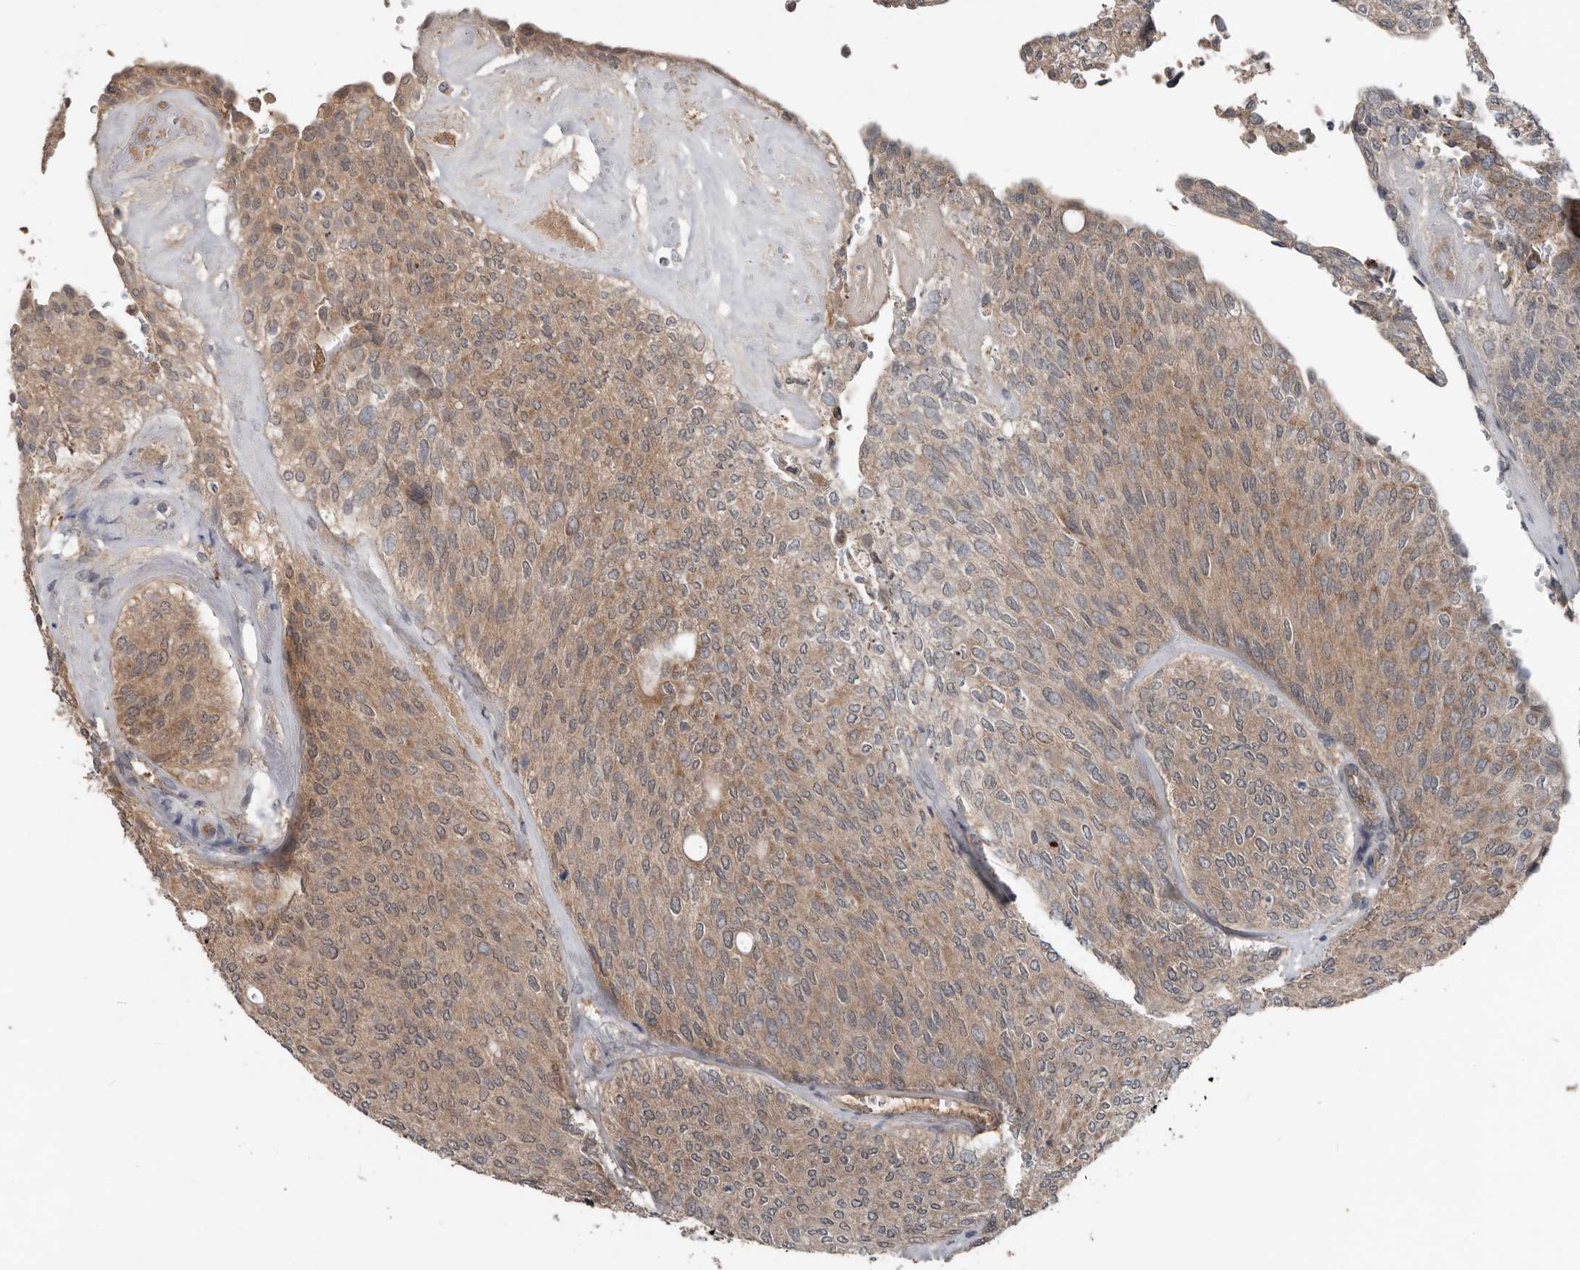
{"staining": {"intensity": "moderate", "quantity": ">75%", "location": "cytoplasmic/membranous"}, "tissue": "urothelial cancer", "cell_type": "Tumor cells", "image_type": "cancer", "snomed": [{"axis": "morphology", "description": "Urothelial carcinoma, Low grade"}, {"axis": "topography", "description": "Urinary bladder"}], "caption": "High-power microscopy captured an immunohistochemistry (IHC) photomicrograph of urothelial cancer, revealing moderate cytoplasmic/membranous expression in approximately >75% of tumor cells. (DAB IHC, brown staining for protein, blue staining for nuclei).", "gene": "DNAJB4", "patient": {"sex": "female", "age": 79}}